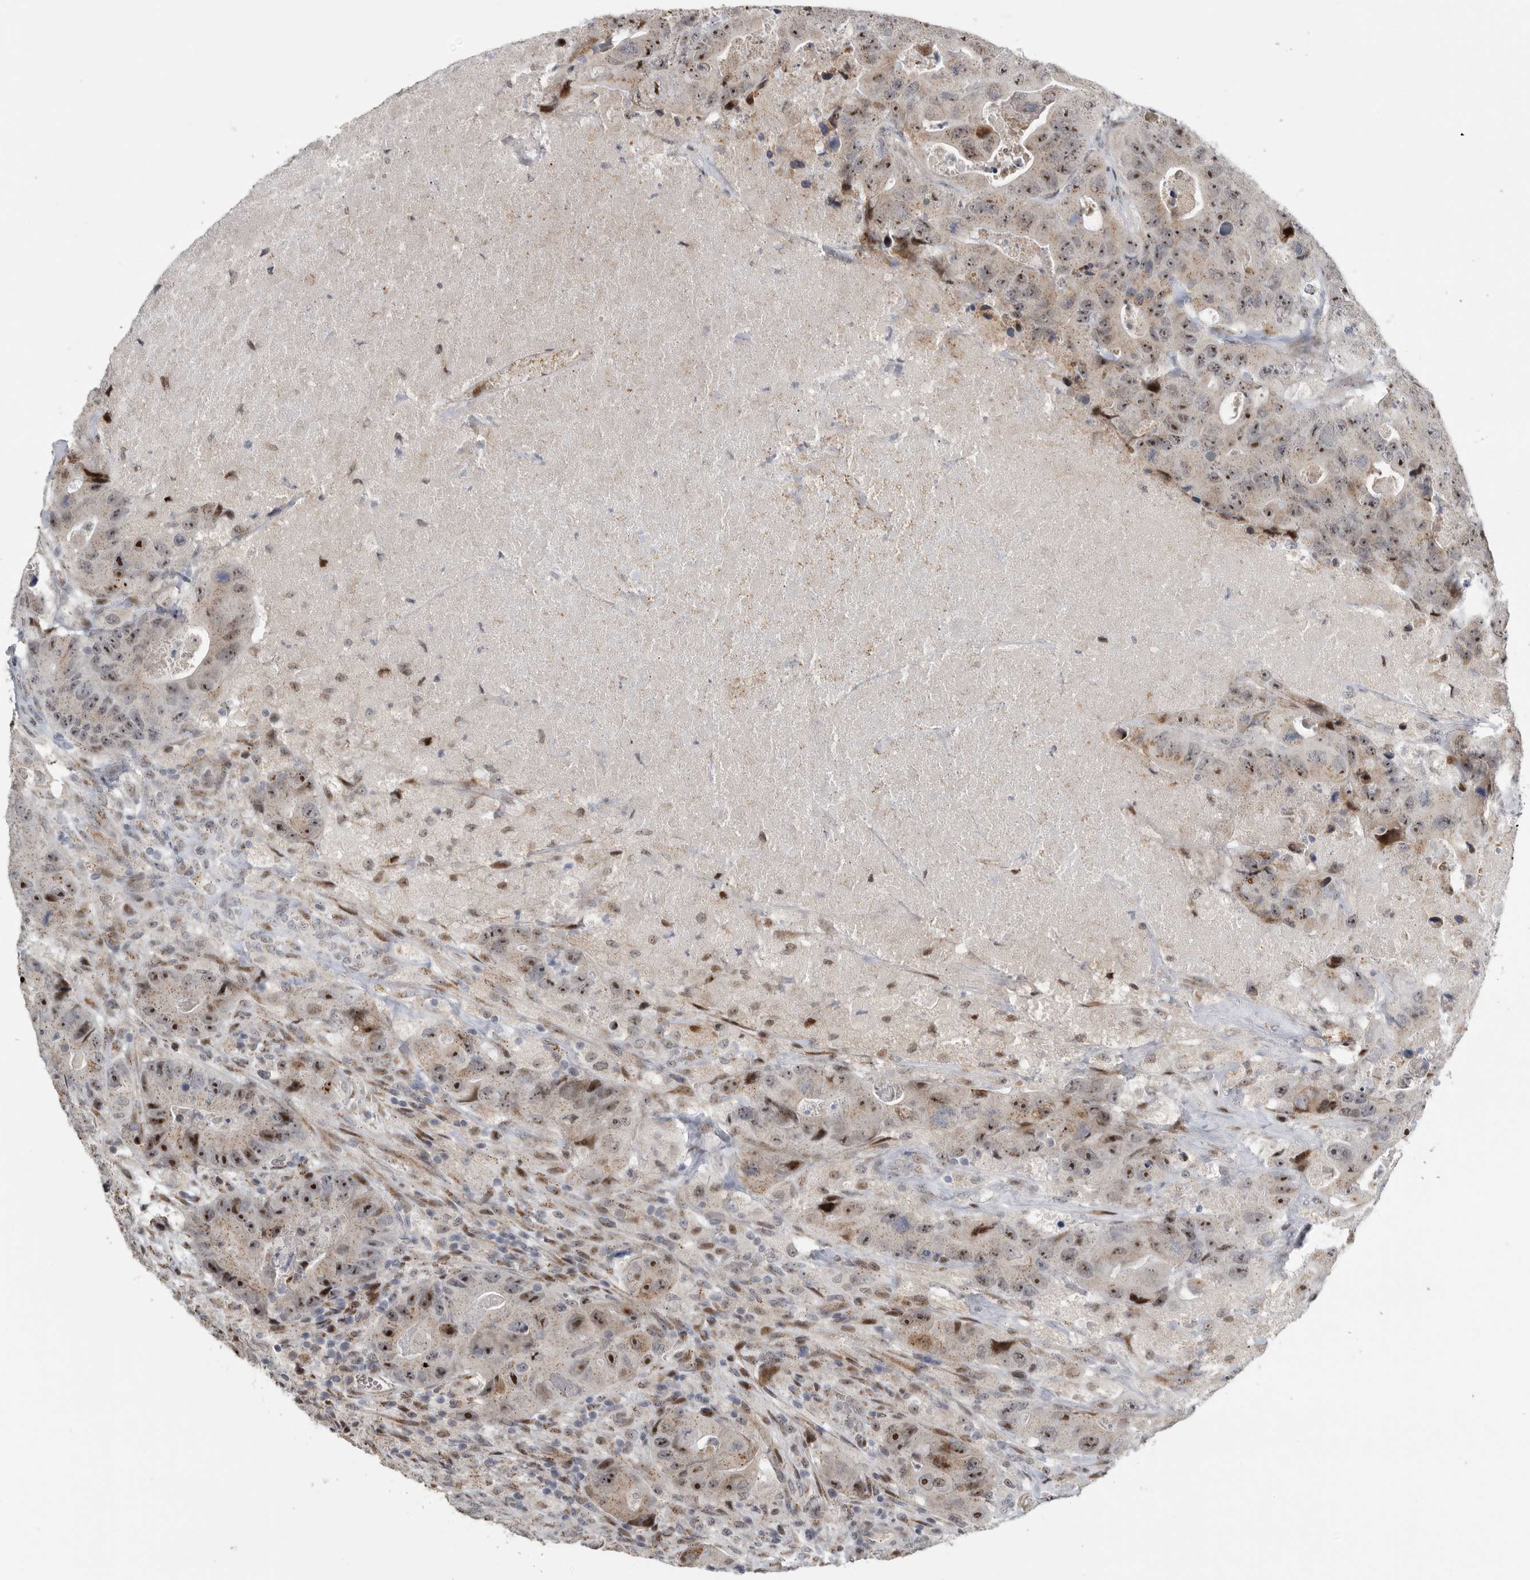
{"staining": {"intensity": "moderate", "quantity": "25%-75%", "location": "nuclear"}, "tissue": "colorectal cancer", "cell_type": "Tumor cells", "image_type": "cancer", "snomed": [{"axis": "morphology", "description": "Adenocarcinoma, NOS"}, {"axis": "topography", "description": "Colon"}], "caption": "Human adenocarcinoma (colorectal) stained for a protein (brown) displays moderate nuclear positive expression in about 25%-75% of tumor cells.", "gene": "PCMTD1", "patient": {"sex": "female", "age": 46}}